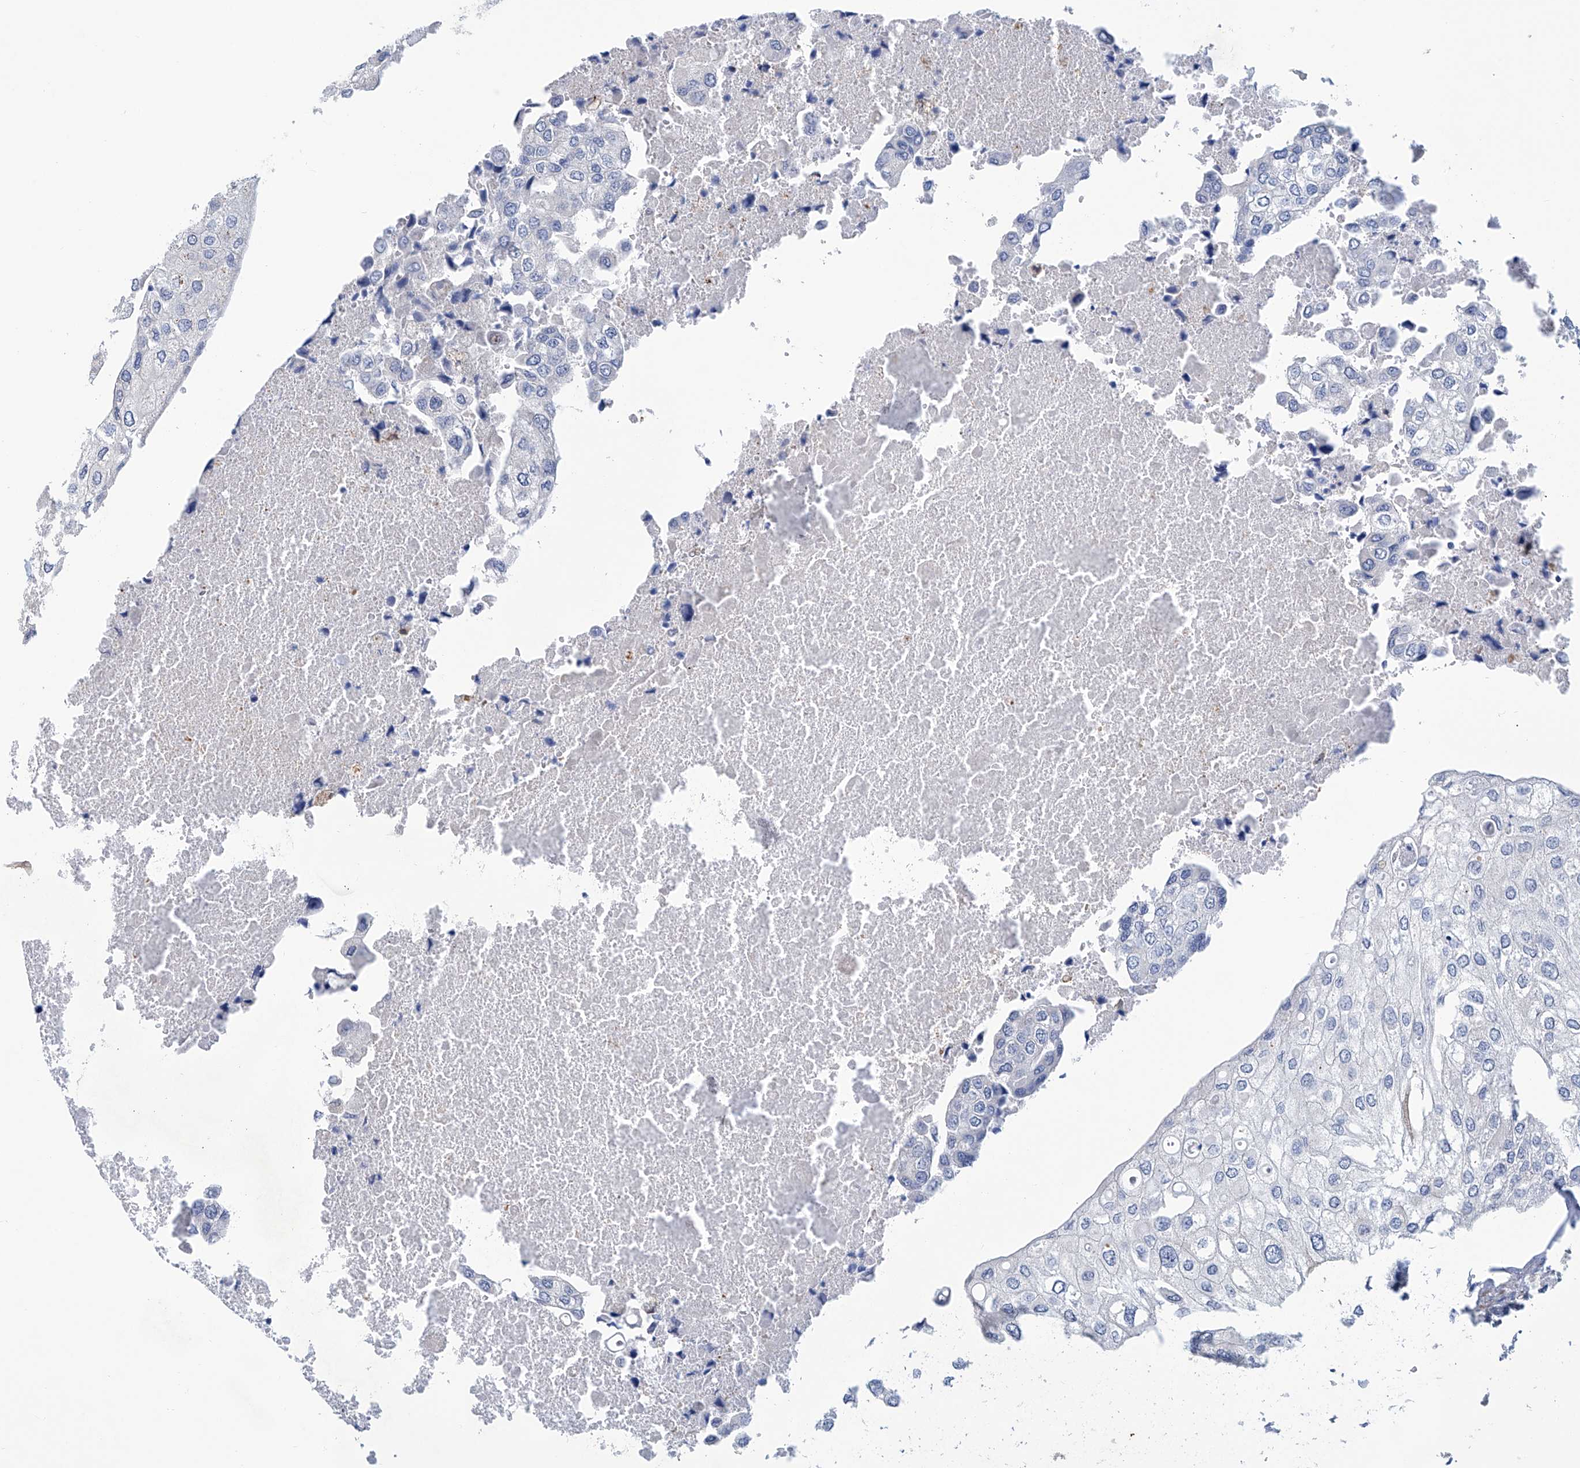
{"staining": {"intensity": "negative", "quantity": "none", "location": "none"}, "tissue": "urothelial cancer", "cell_type": "Tumor cells", "image_type": "cancer", "snomed": [{"axis": "morphology", "description": "Urothelial carcinoma, High grade"}, {"axis": "topography", "description": "Urinary bladder"}], "caption": "Immunohistochemistry micrograph of neoplastic tissue: urothelial cancer stained with DAB displays no significant protein expression in tumor cells. (DAB IHC visualized using brightfield microscopy, high magnification).", "gene": "TNN", "patient": {"sex": "male", "age": 64}}